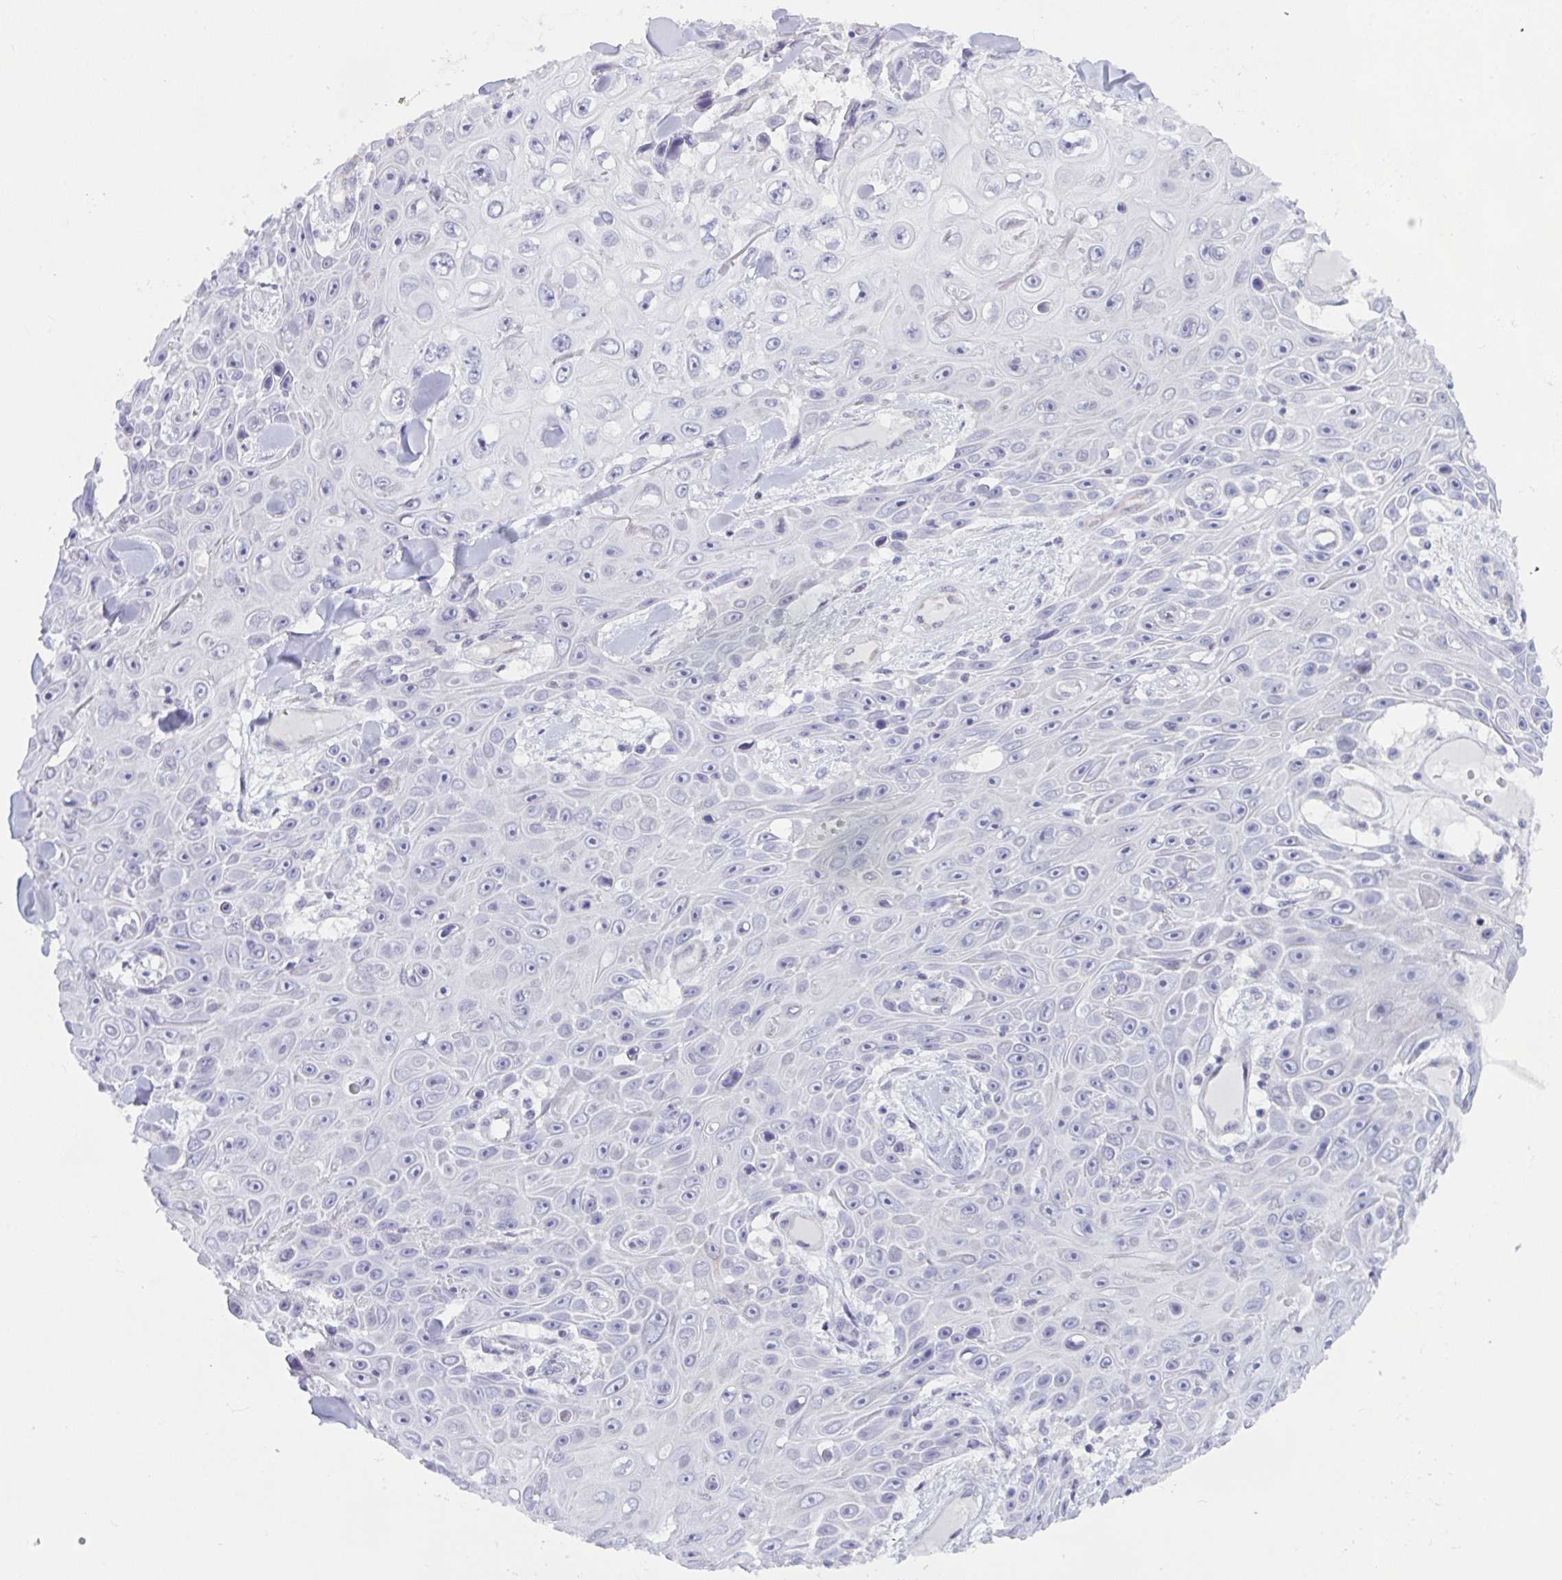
{"staining": {"intensity": "negative", "quantity": "none", "location": "none"}, "tissue": "skin cancer", "cell_type": "Tumor cells", "image_type": "cancer", "snomed": [{"axis": "morphology", "description": "Squamous cell carcinoma, NOS"}, {"axis": "topography", "description": "Skin"}], "caption": "Immunohistochemical staining of squamous cell carcinoma (skin) exhibits no significant positivity in tumor cells.", "gene": "TANK", "patient": {"sex": "male", "age": 82}}